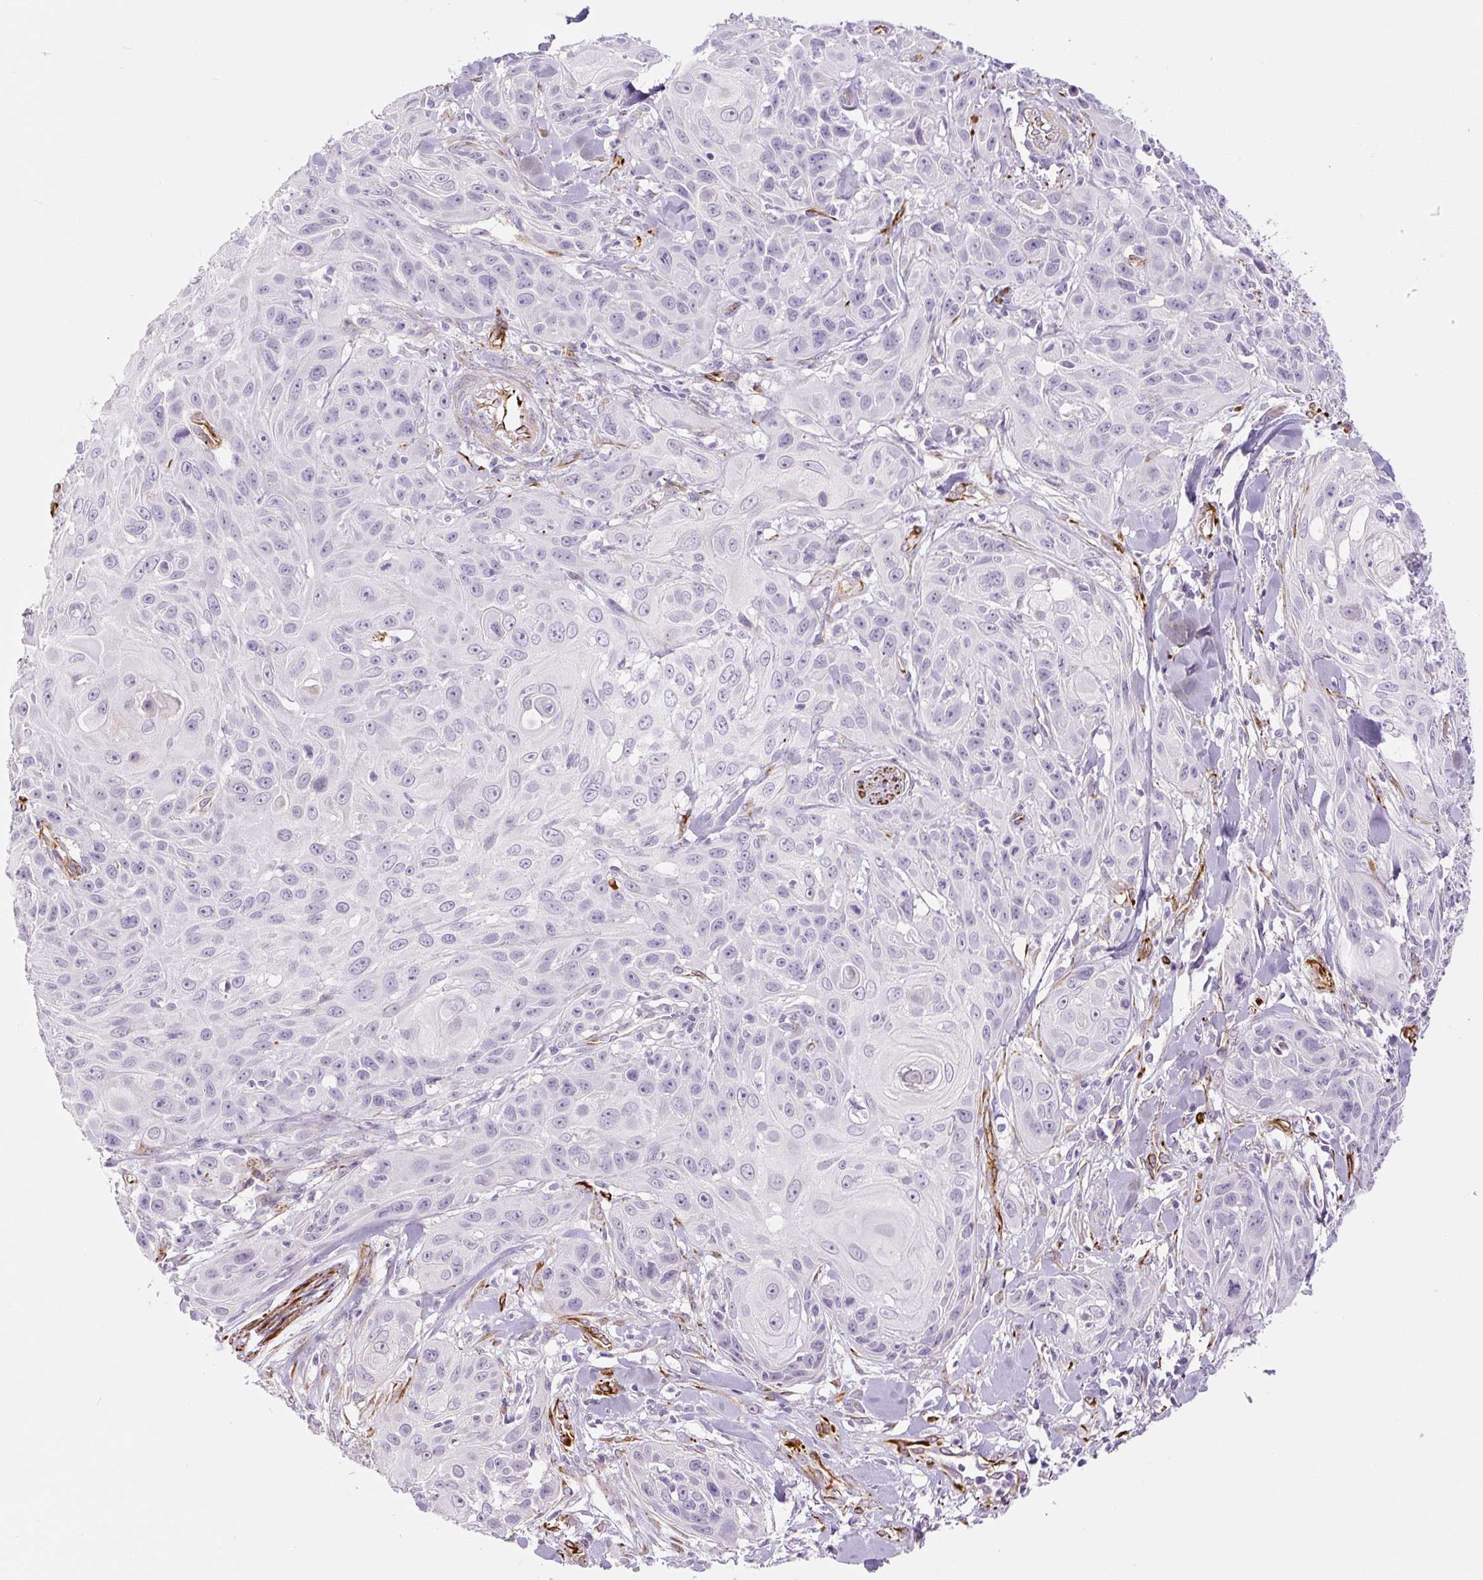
{"staining": {"intensity": "negative", "quantity": "none", "location": "none"}, "tissue": "skin cancer", "cell_type": "Tumor cells", "image_type": "cancer", "snomed": [{"axis": "morphology", "description": "Squamous cell carcinoma, NOS"}, {"axis": "topography", "description": "Skin"}, {"axis": "topography", "description": "Vulva"}], "caption": "Immunohistochemistry (IHC) of skin cancer demonstrates no positivity in tumor cells. (Stains: DAB (3,3'-diaminobenzidine) immunohistochemistry with hematoxylin counter stain, Microscopy: brightfield microscopy at high magnification).", "gene": "NES", "patient": {"sex": "female", "age": 83}}